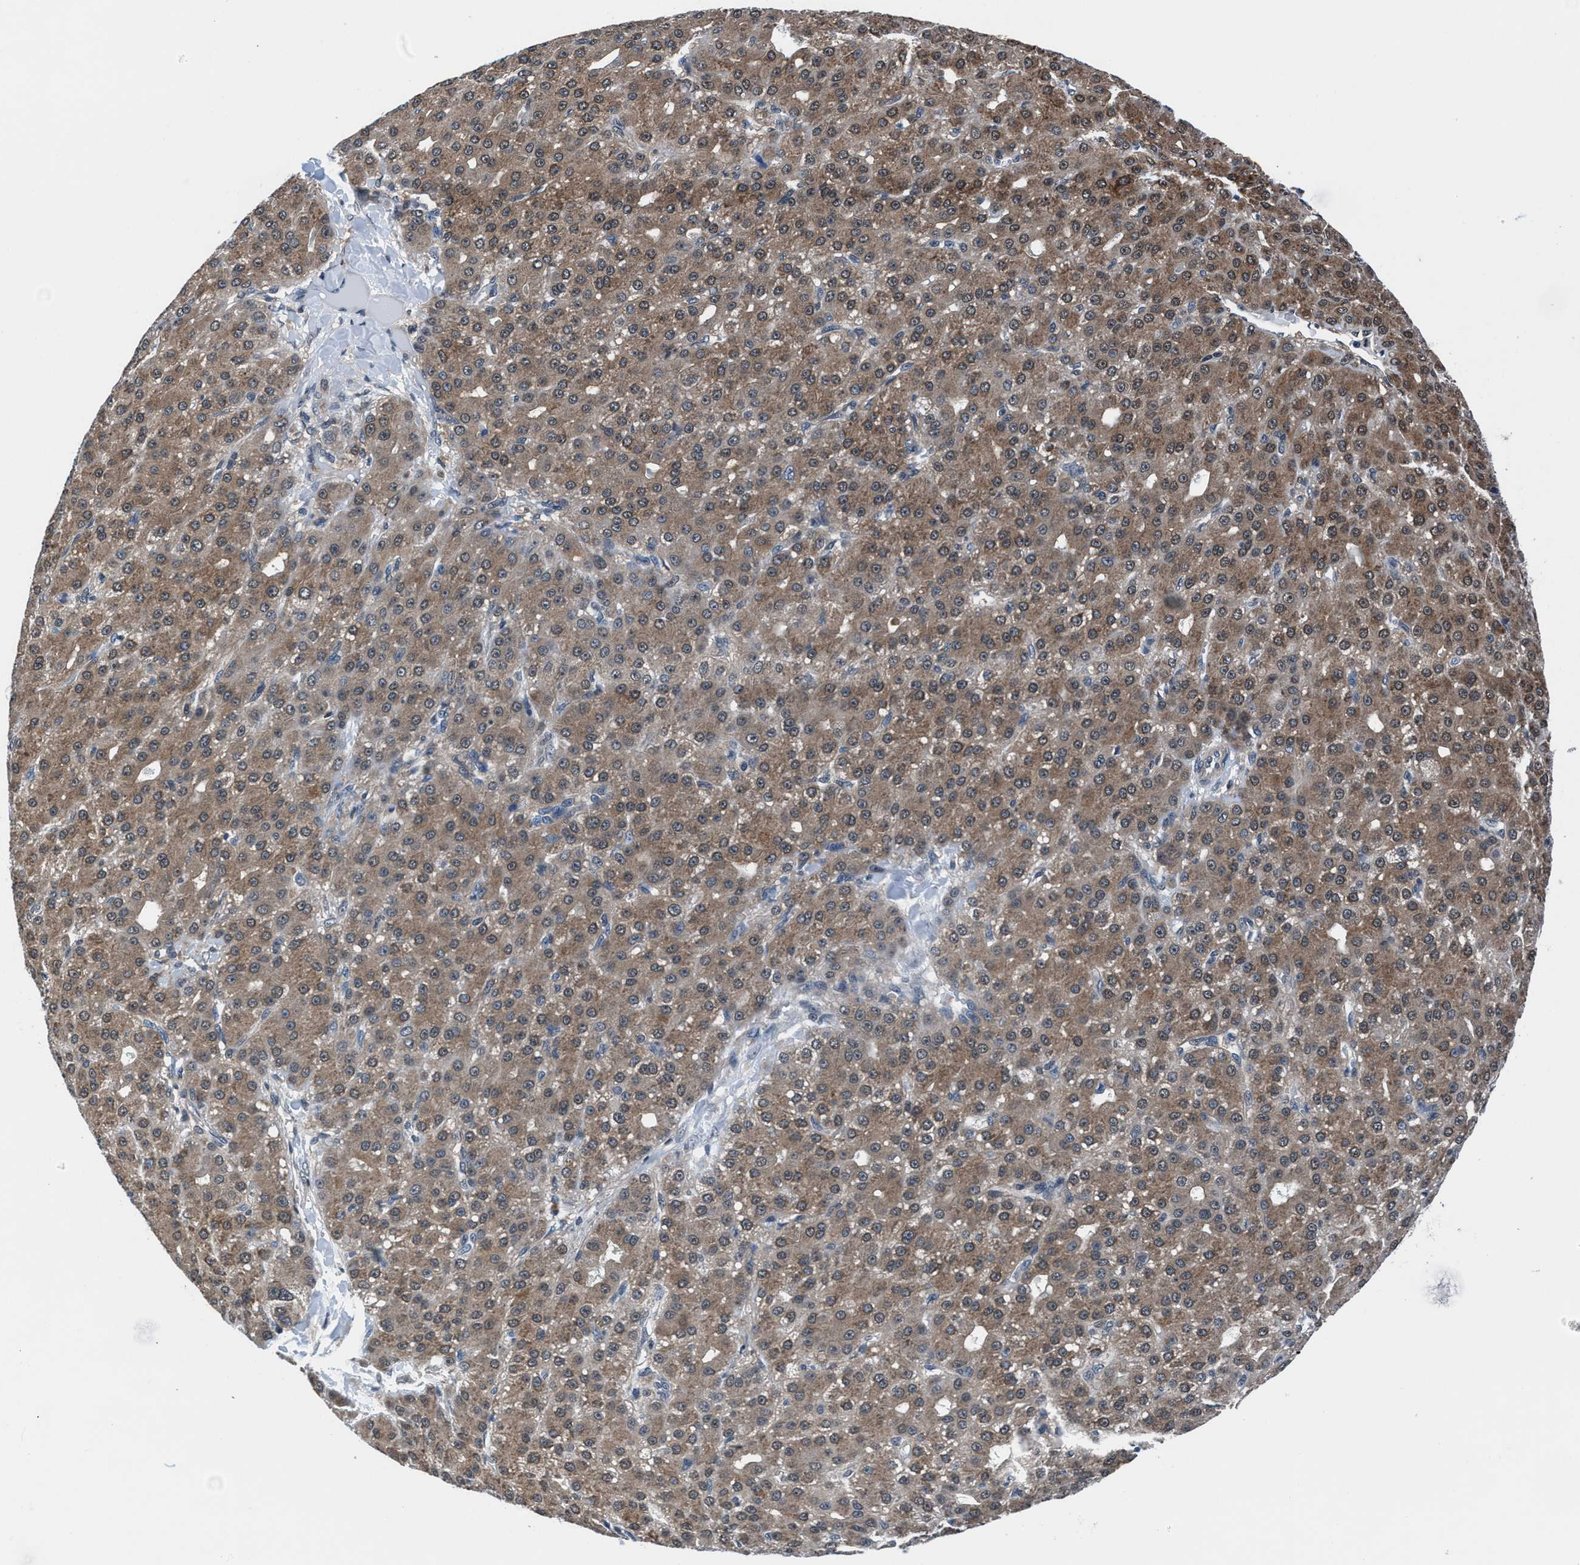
{"staining": {"intensity": "moderate", "quantity": ">75%", "location": "cytoplasmic/membranous,nuclear"}, "tissue": "liver cancer", "cell_type": "Tumor cells", "image_type": "cancer", "snomed": [{"axis": "morphology", "description": "Carcinoma, Hepatocellular, NOS"}, {"axis": "topography", "description": "Liver"}], "caption": "Human liver cancer stained for a protein (brown) shows moderate cytoplasmic/membranous and nuclear positive positivity in about >75% of tumor cells.", "gene": "PRPSAP2", "patient": {"sex": "male", "age": 67}}